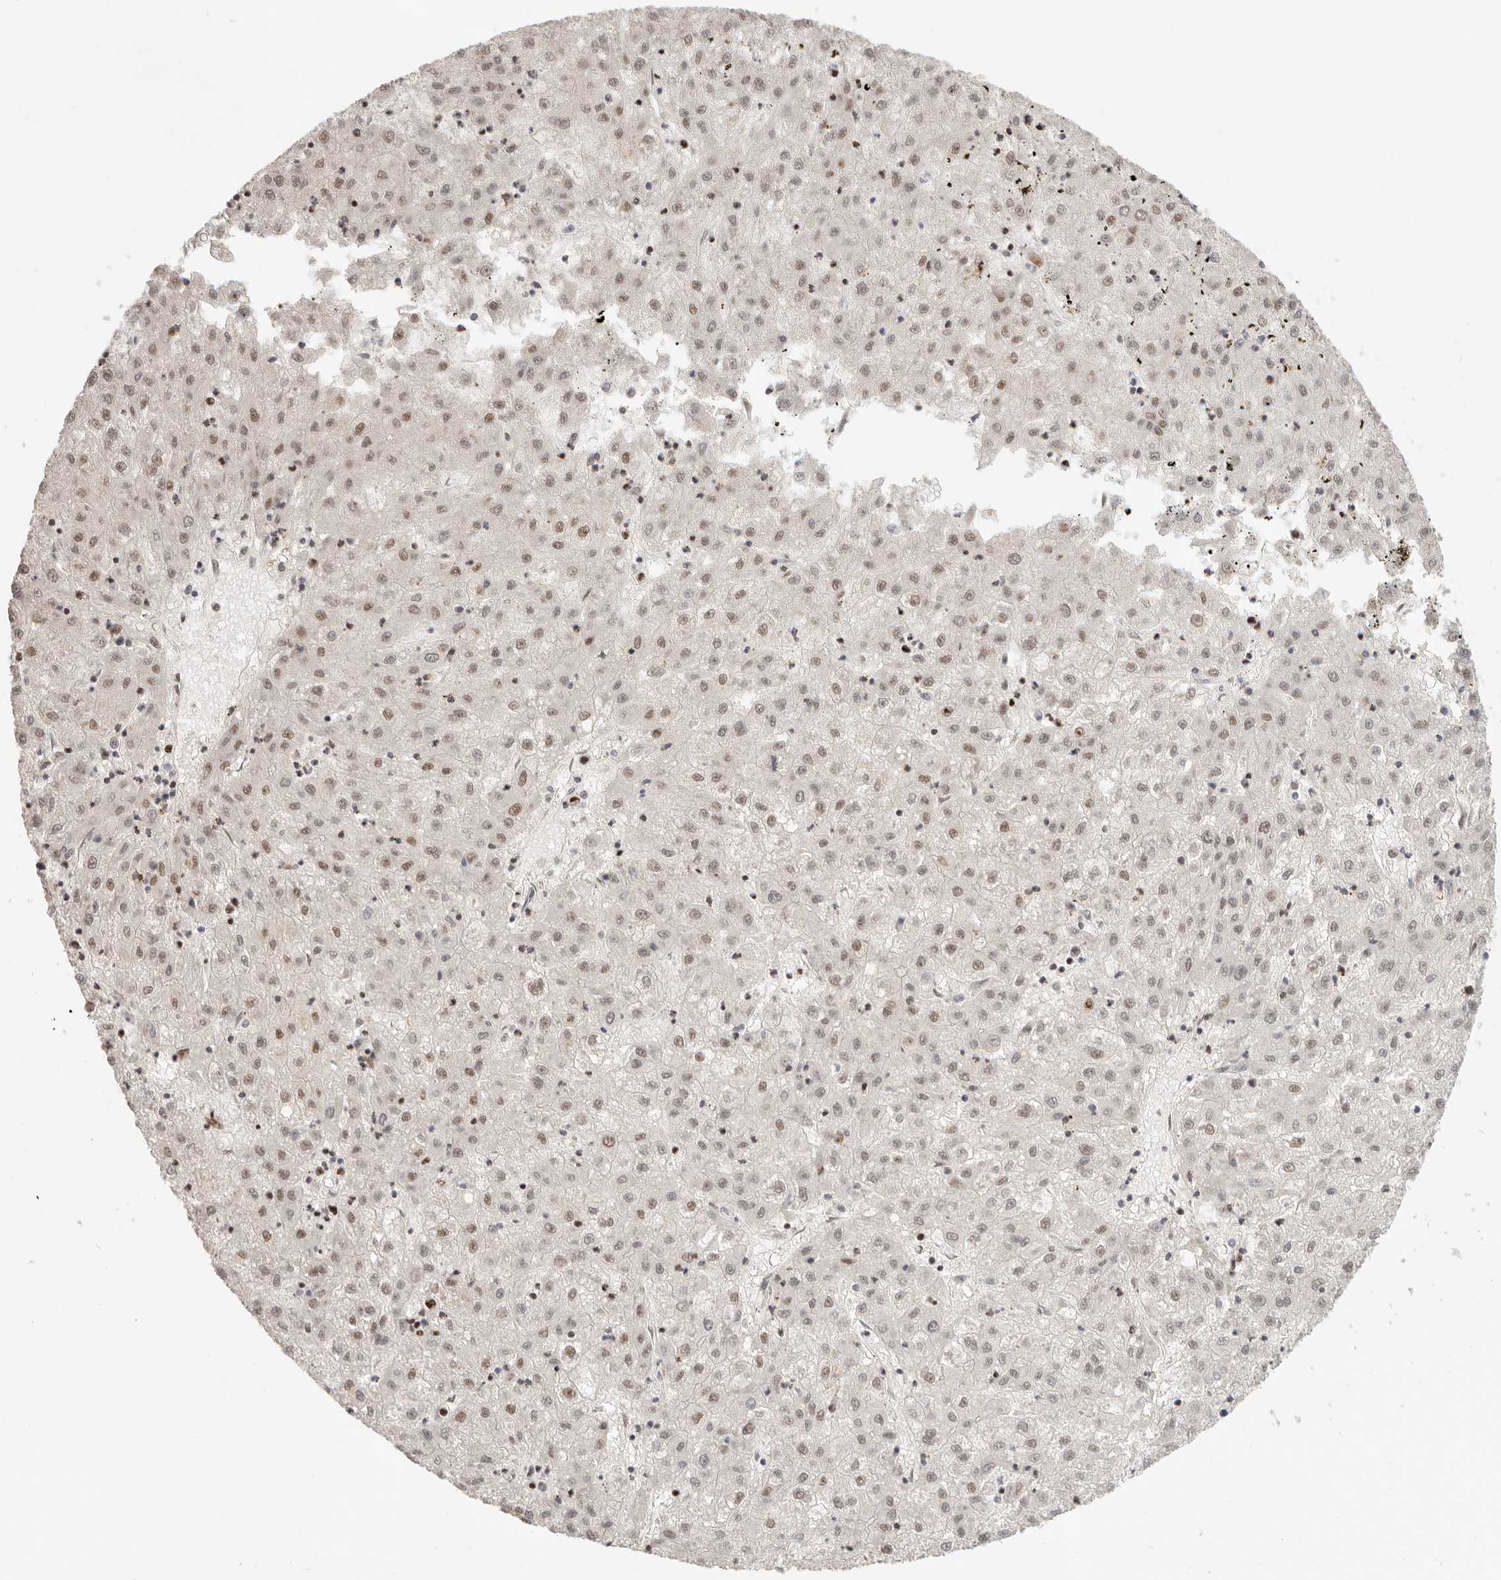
{"staining": {"intensity": "weak", "quantity": ">75%", "location": "nuclear"}, "tissue": "liver cancer", "cell_type": "Tumor cells", "image_type": "cancer", "snomed": [{"axis": "morphology", "description": "Carcinoma, Hepatocellular, NOS"}, {"axis": "topography", "description": "Liver"}], "caption": "This is an image of immunohistochemistry (IHC) staining of liver cancer, which shows weak expression in the nuclear of tumor cells.", "gene": "GPBP1L1", "patient": {"sex": "male", "age": 72}}